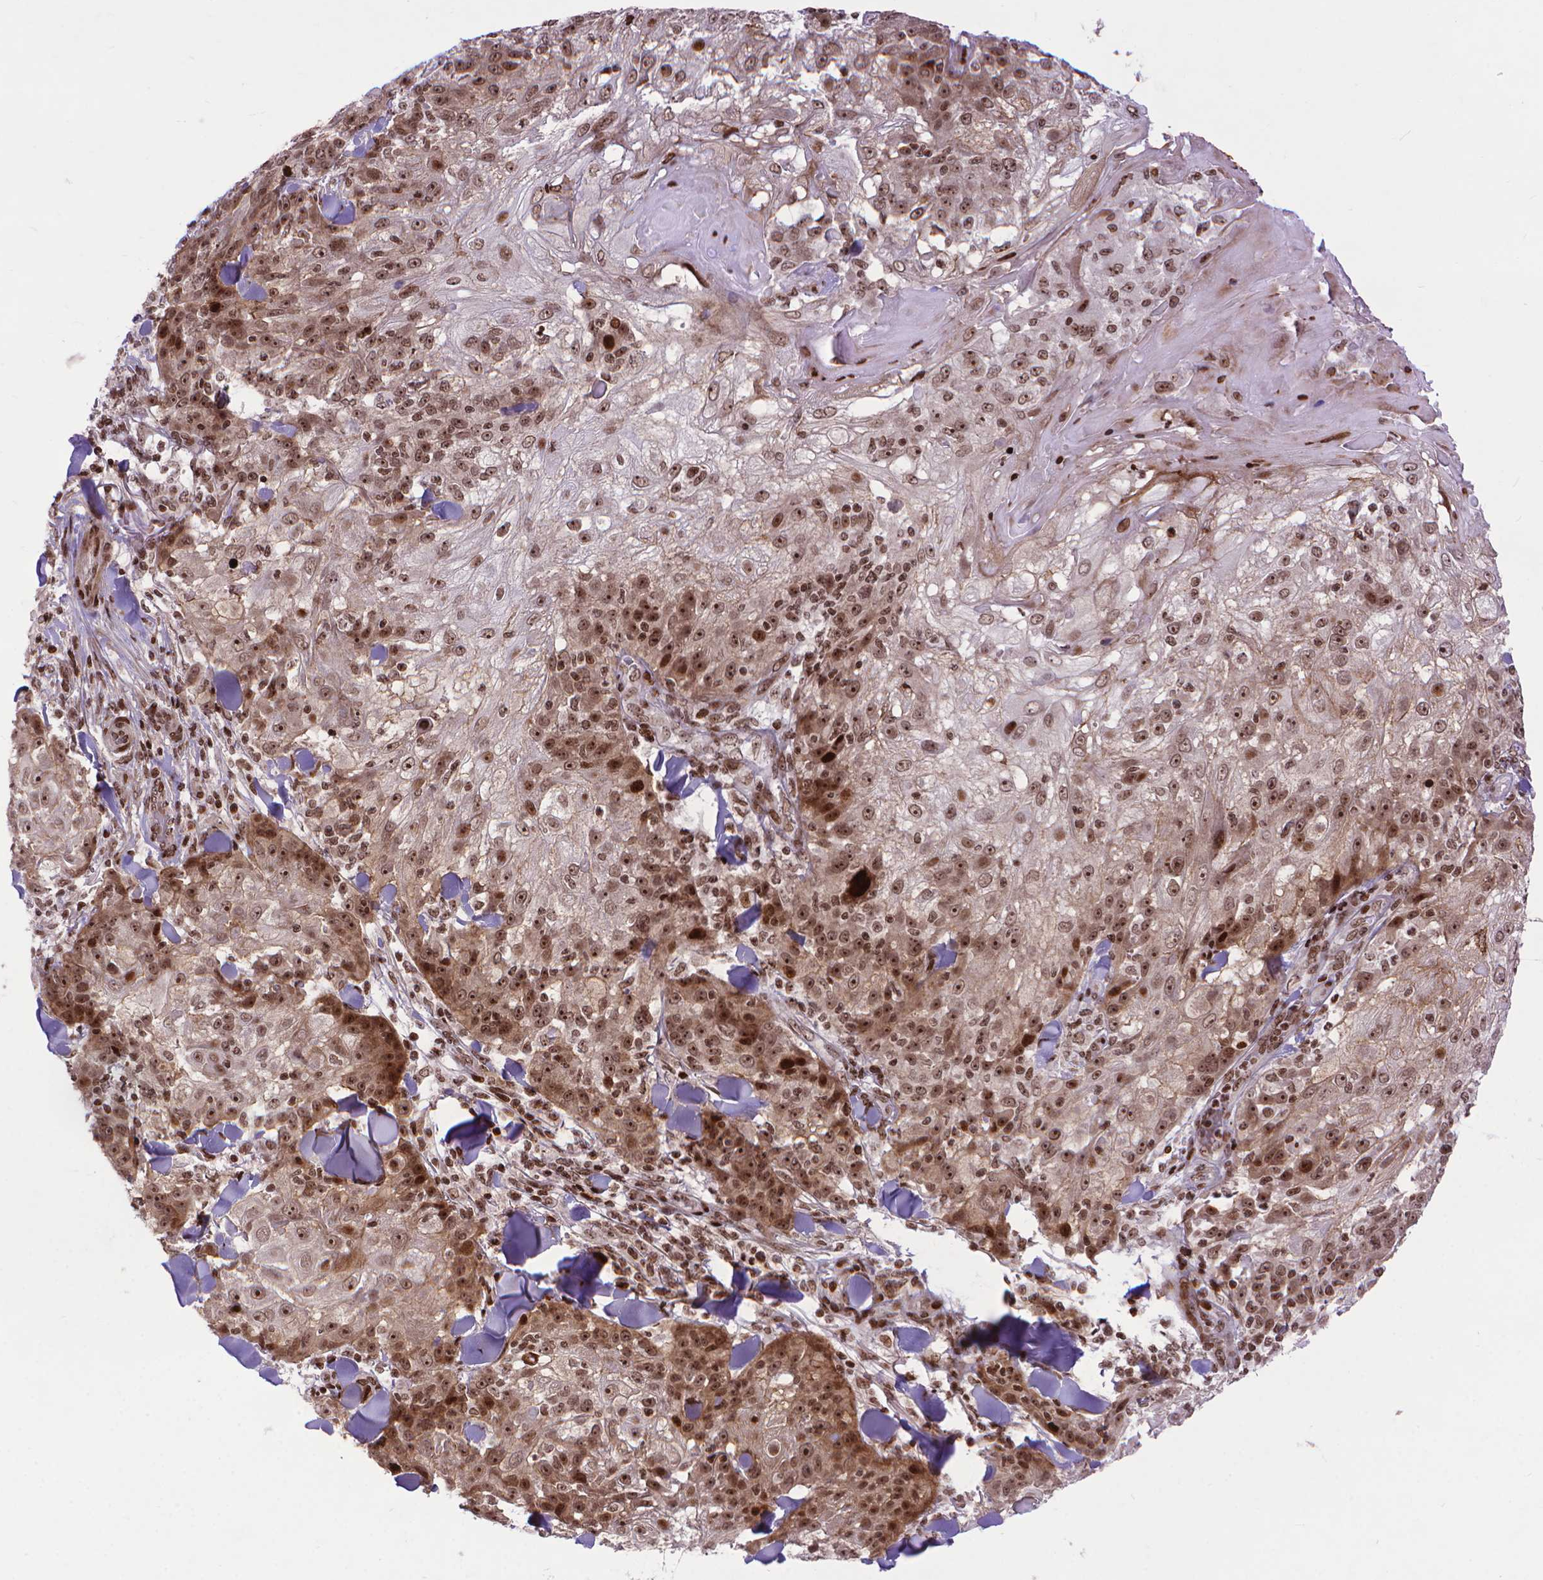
{"staining": {"intensity": "moderate", "quantity": ">75%", "location": "nuclear"}, "tissue": "skin cancer", "cell_type": "Tumor cells", "image_type": "cancer", "snomed": [{"axis": "morphology", "description": "Normal tissue, NOS"}, {"axis": "morphology", "description": "Squamous cell carcinoma, NOS"}, {"axis": "topography", "description": "Skin"}], "caption": "A brown stain shows moderate nuclear positivity of a protein in skin squamous cell carcinoma tumor cells.", "gene": "AMER1", "patient": {"sex": "female", "age": 83}}